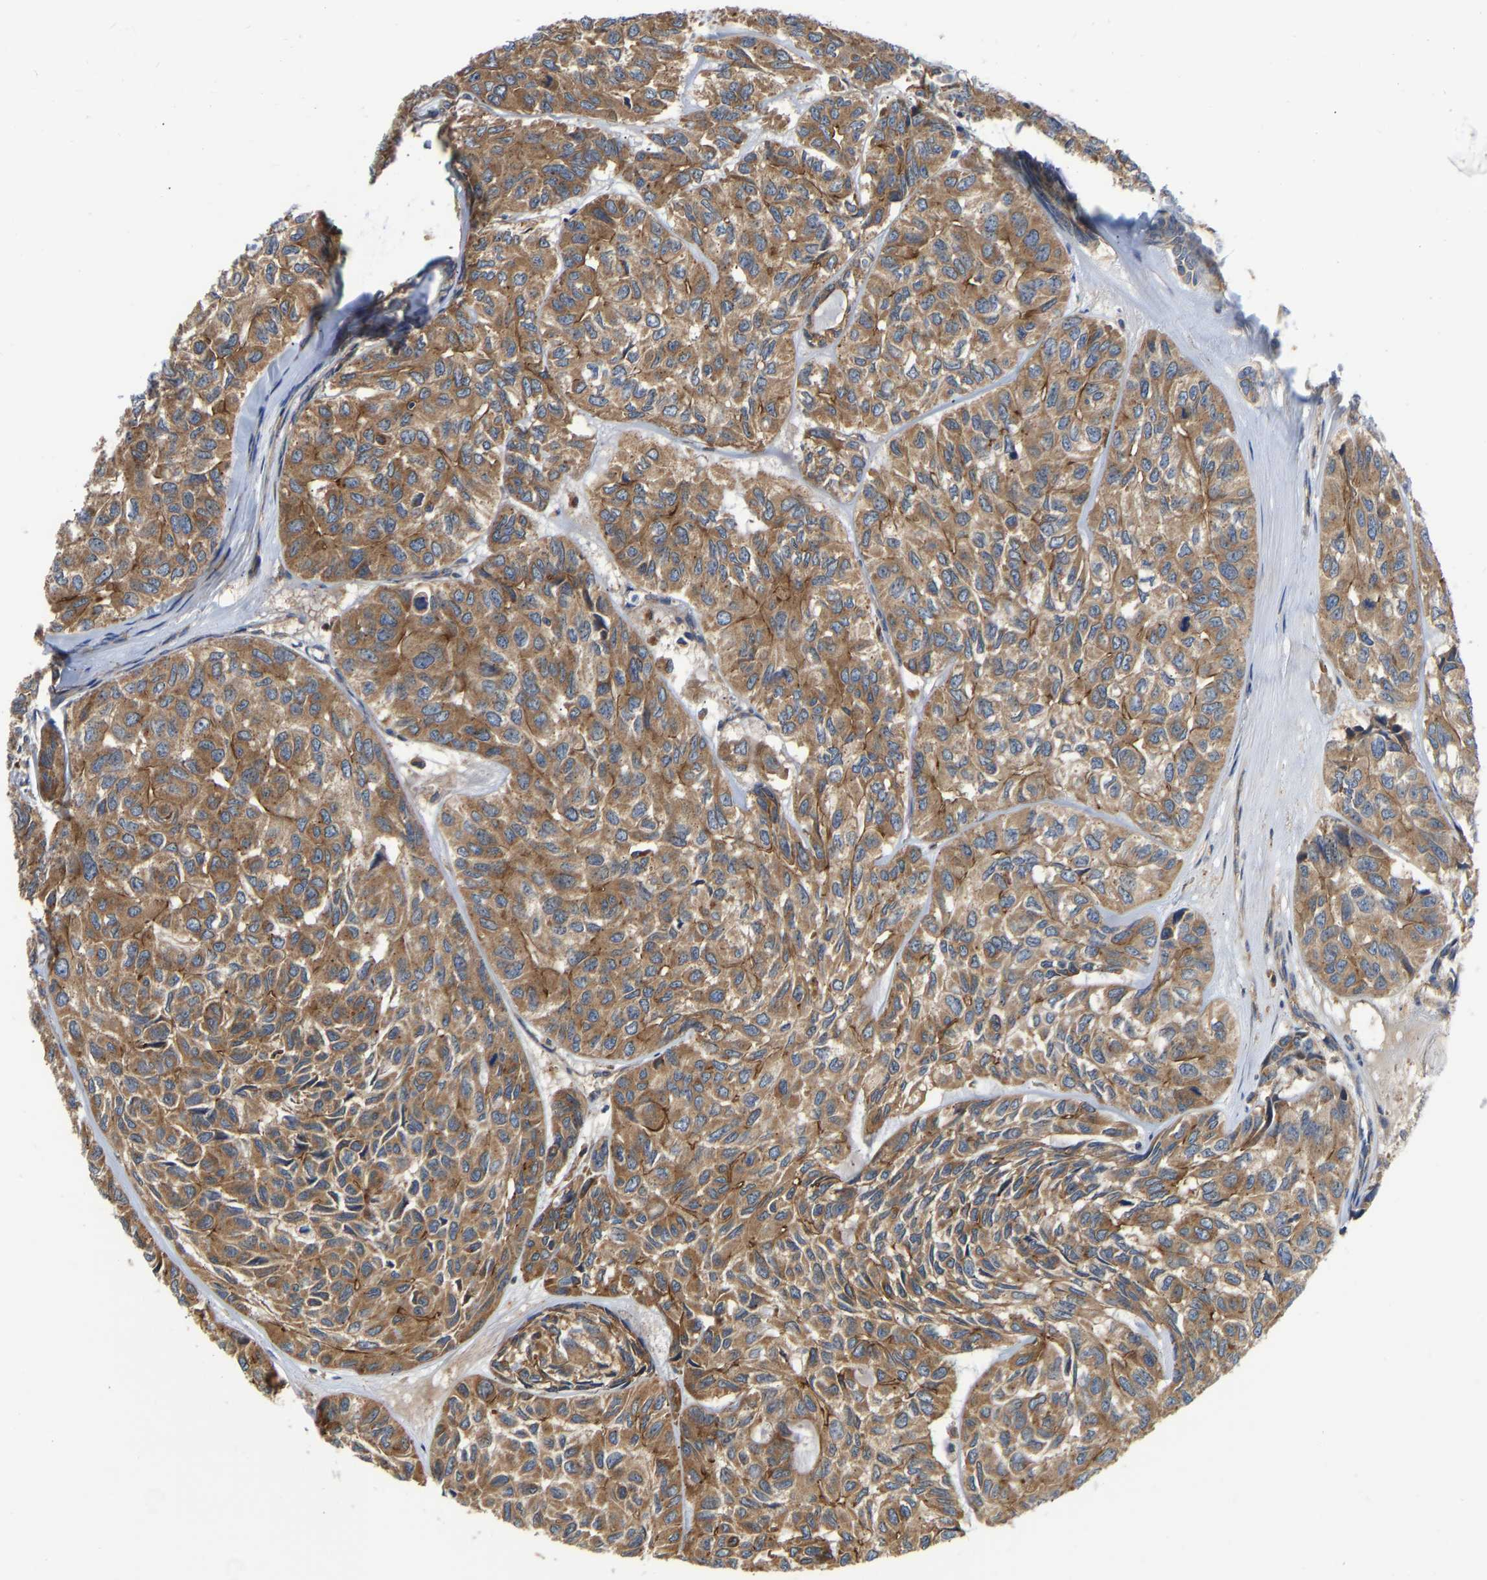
{"staining": {"intensity": "moderate", "quantity": ">75%", "location": "cytoplasmic/membranous"}, "tissue": "head and neck cancer", "cell_type": "Tumor cells", "image_type": "cancer", "snomed": [{"axis": "morphology", "description": "Adenocarcinoma, NOS"}, {"axis": "topography", "description": "Salivary gland, NOS"}, {"axis": "topography", "description": "Head-Neck"}], "caption": "Protein positivity by immunohistochemistry (IHC) reveals moderate cytoplasmic/membranous expression in approximately >75% of tumor cells in adenocarcinoma (head and neck).", "gene": "FLNB", "patient": {"sex": "female", "age": 76}}